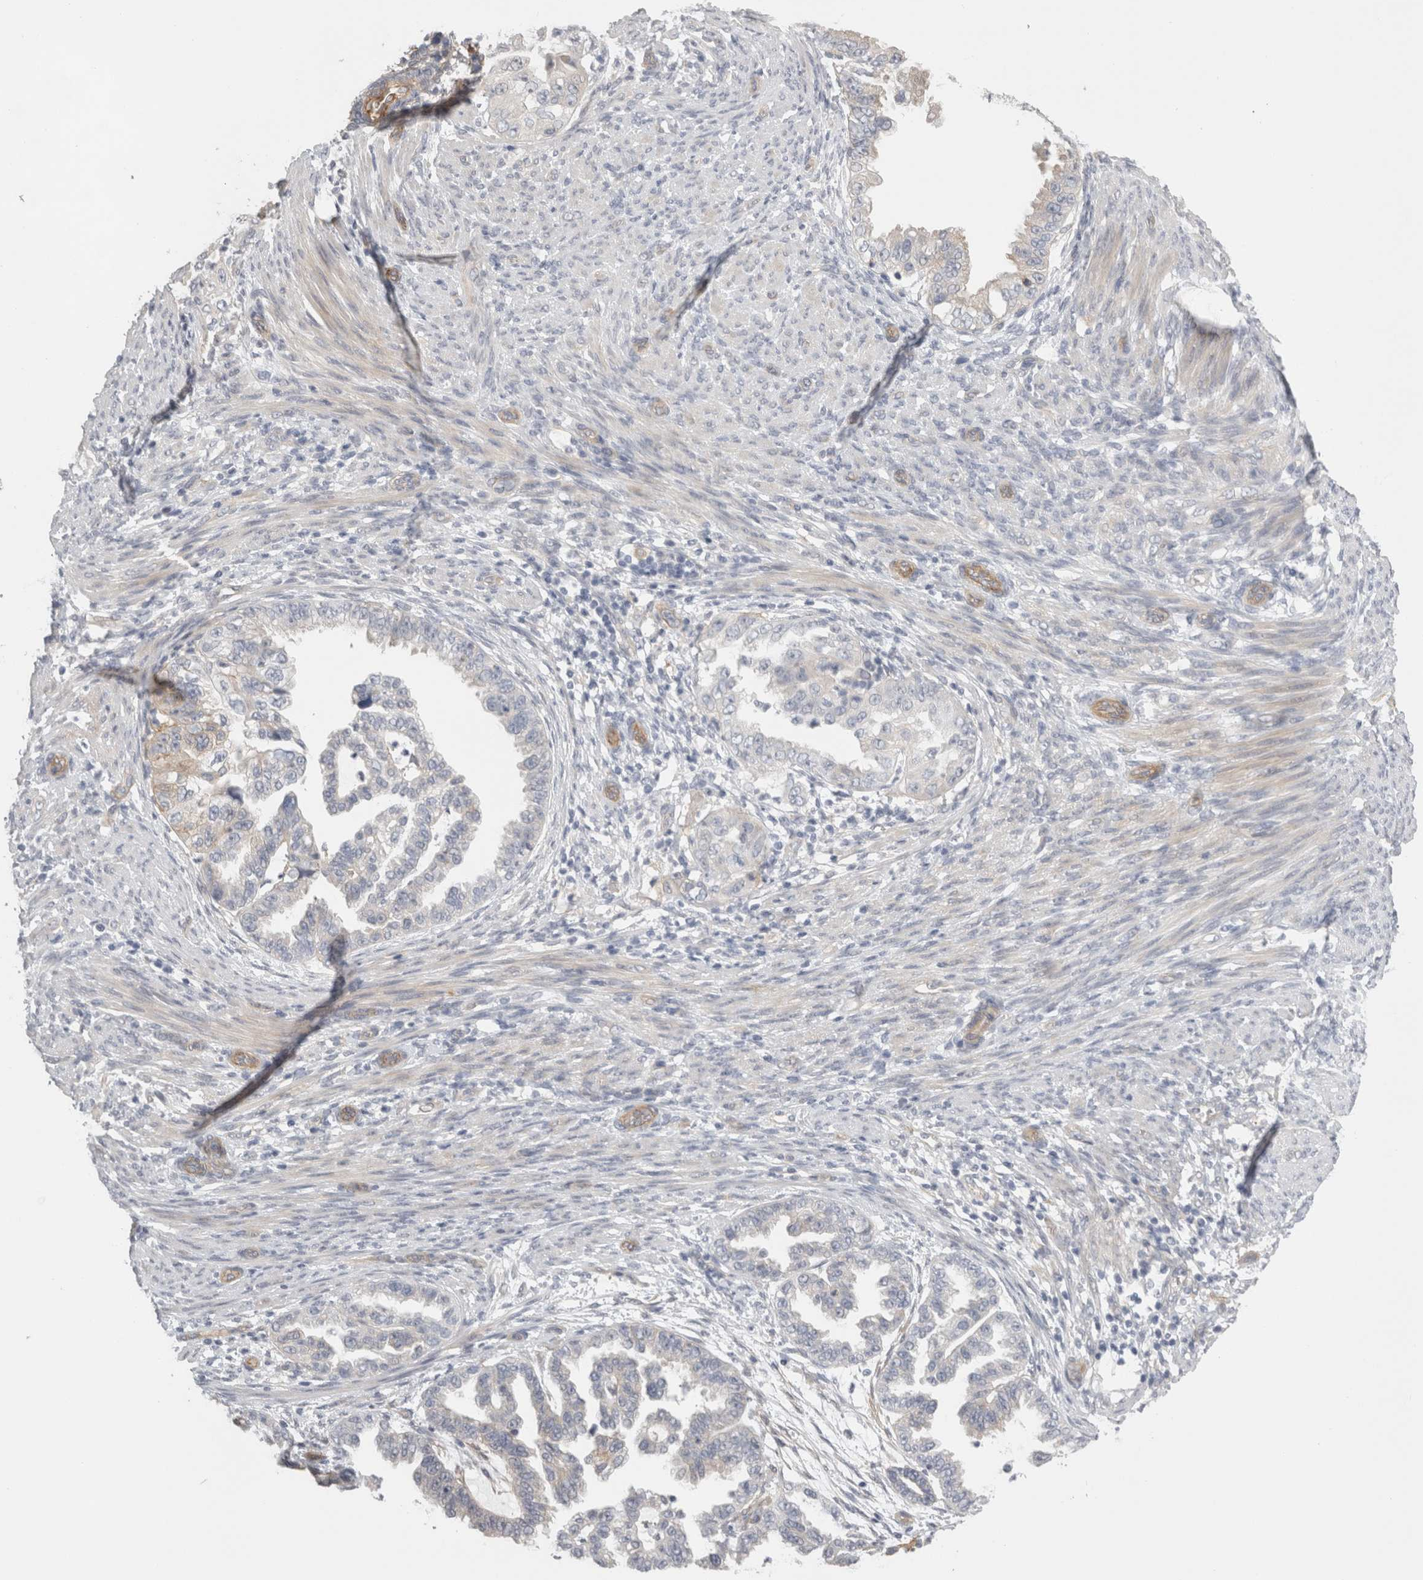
{"staining": {"intensity": "negative", "quantity": "none", "location": "none"}, "tissue": "endometrial cancer", "cell_type": "Tumor cells", "image_type": "cancer", "snomed": [{"axis": "morphology", "description": "Adenocarcinoma, NOS"}, {"axis": "topography", "description": "Endometrium"}], "caption": "The photomicrograph shows no staining of tumor cells in endometrial cancer.", "gene": "FBLIM1", "patient": {"sex": "female", "age": 85}}